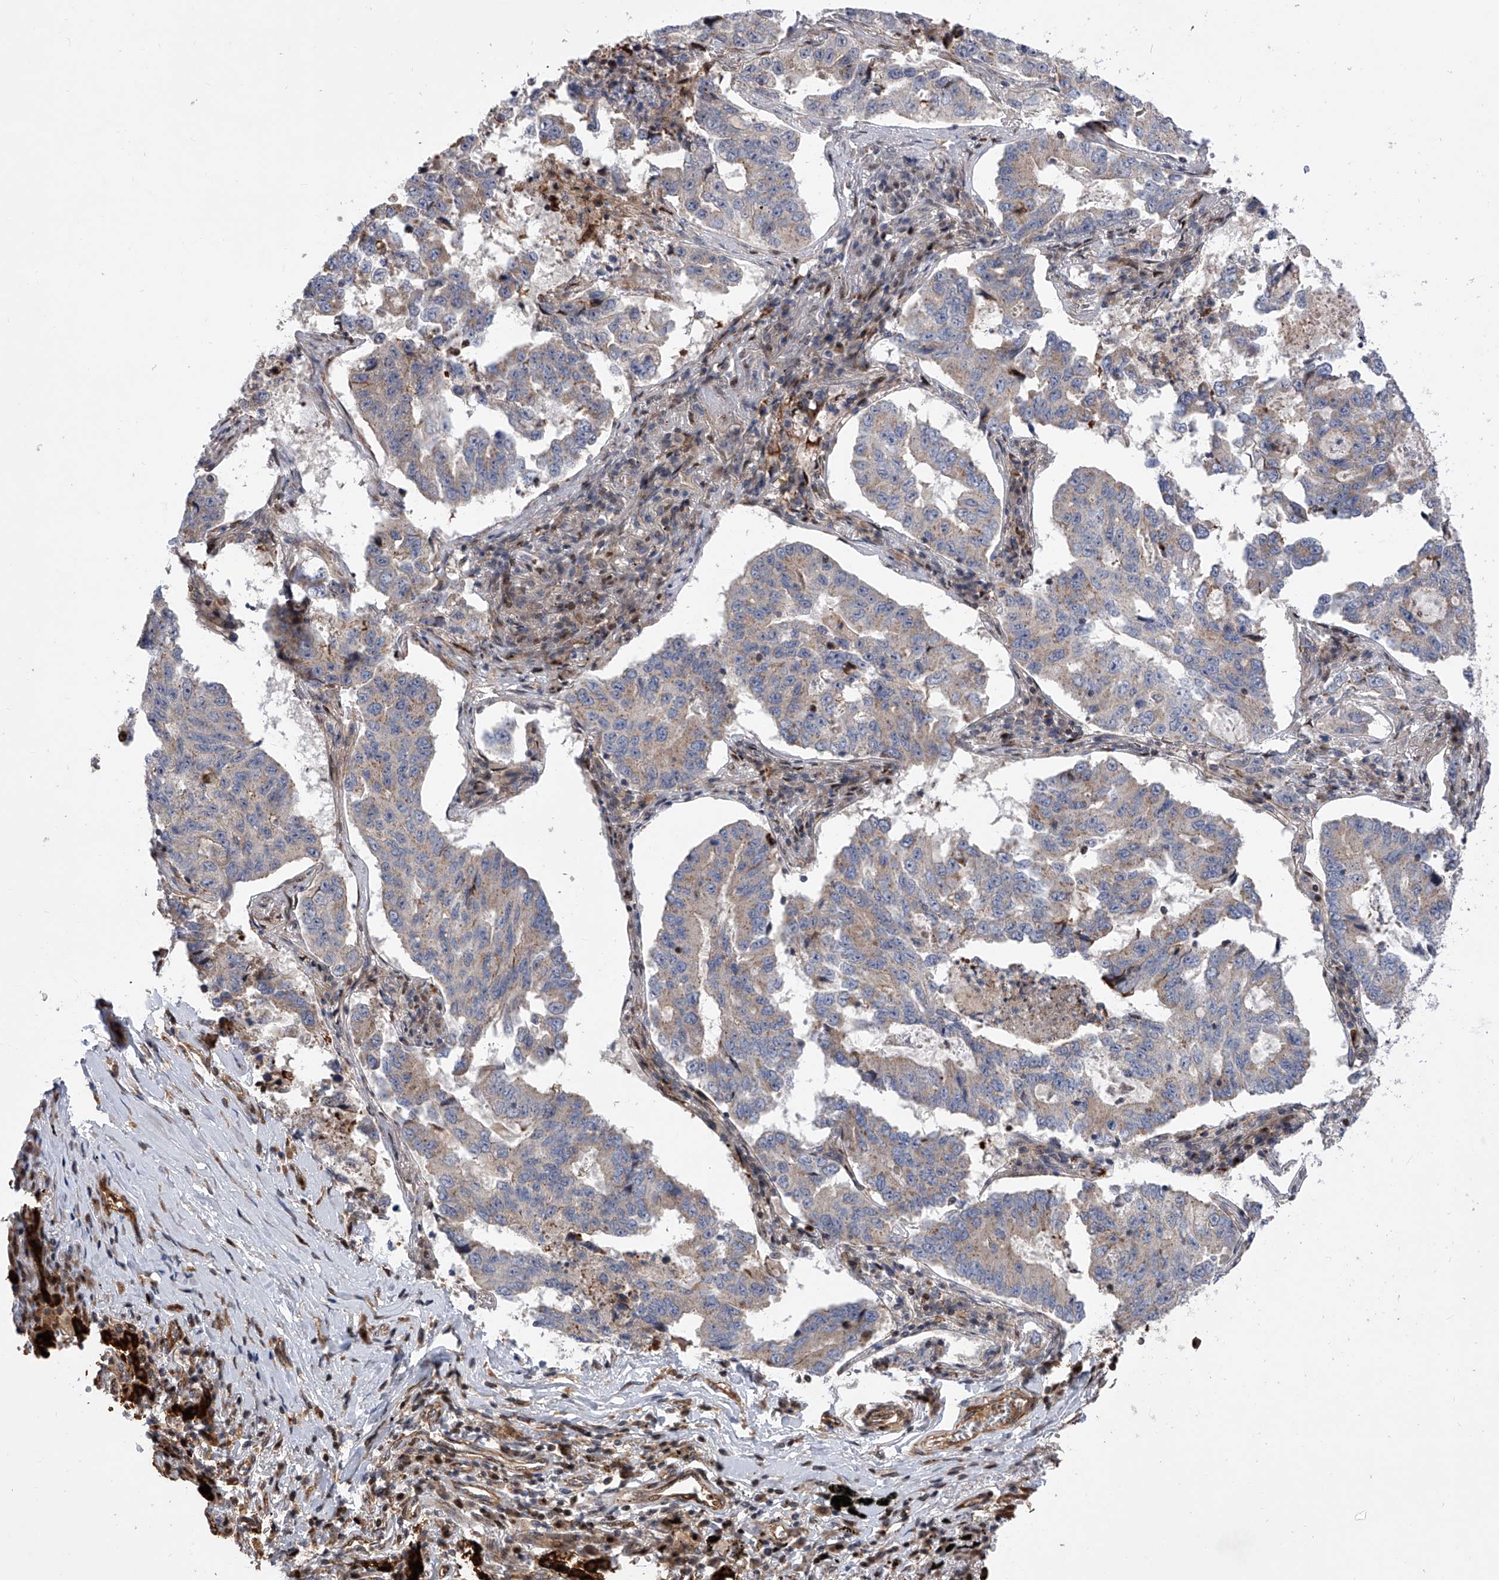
{"staining": {"intensity": "moderate", "quantity": "25%-75%", "location": "cytoplasmic/membranous"}, "tissue": "lung cancer", "cell_type": "Tumor cells", "image_type": "cancer", "snomed": [{"axis": "morphology", "description": "Adenocarcinoma, NOS"}, {"axis": "topography", "description": "Lung"}], "caption": "Protein analysis of adenocarcinoma (lung) tissue exhibits moderate cytoplasmic/membranous staining in about 25%-75% of tumor cells.", "gene": "PDSS2", "patient": {"sex": "female", "age": 51}}